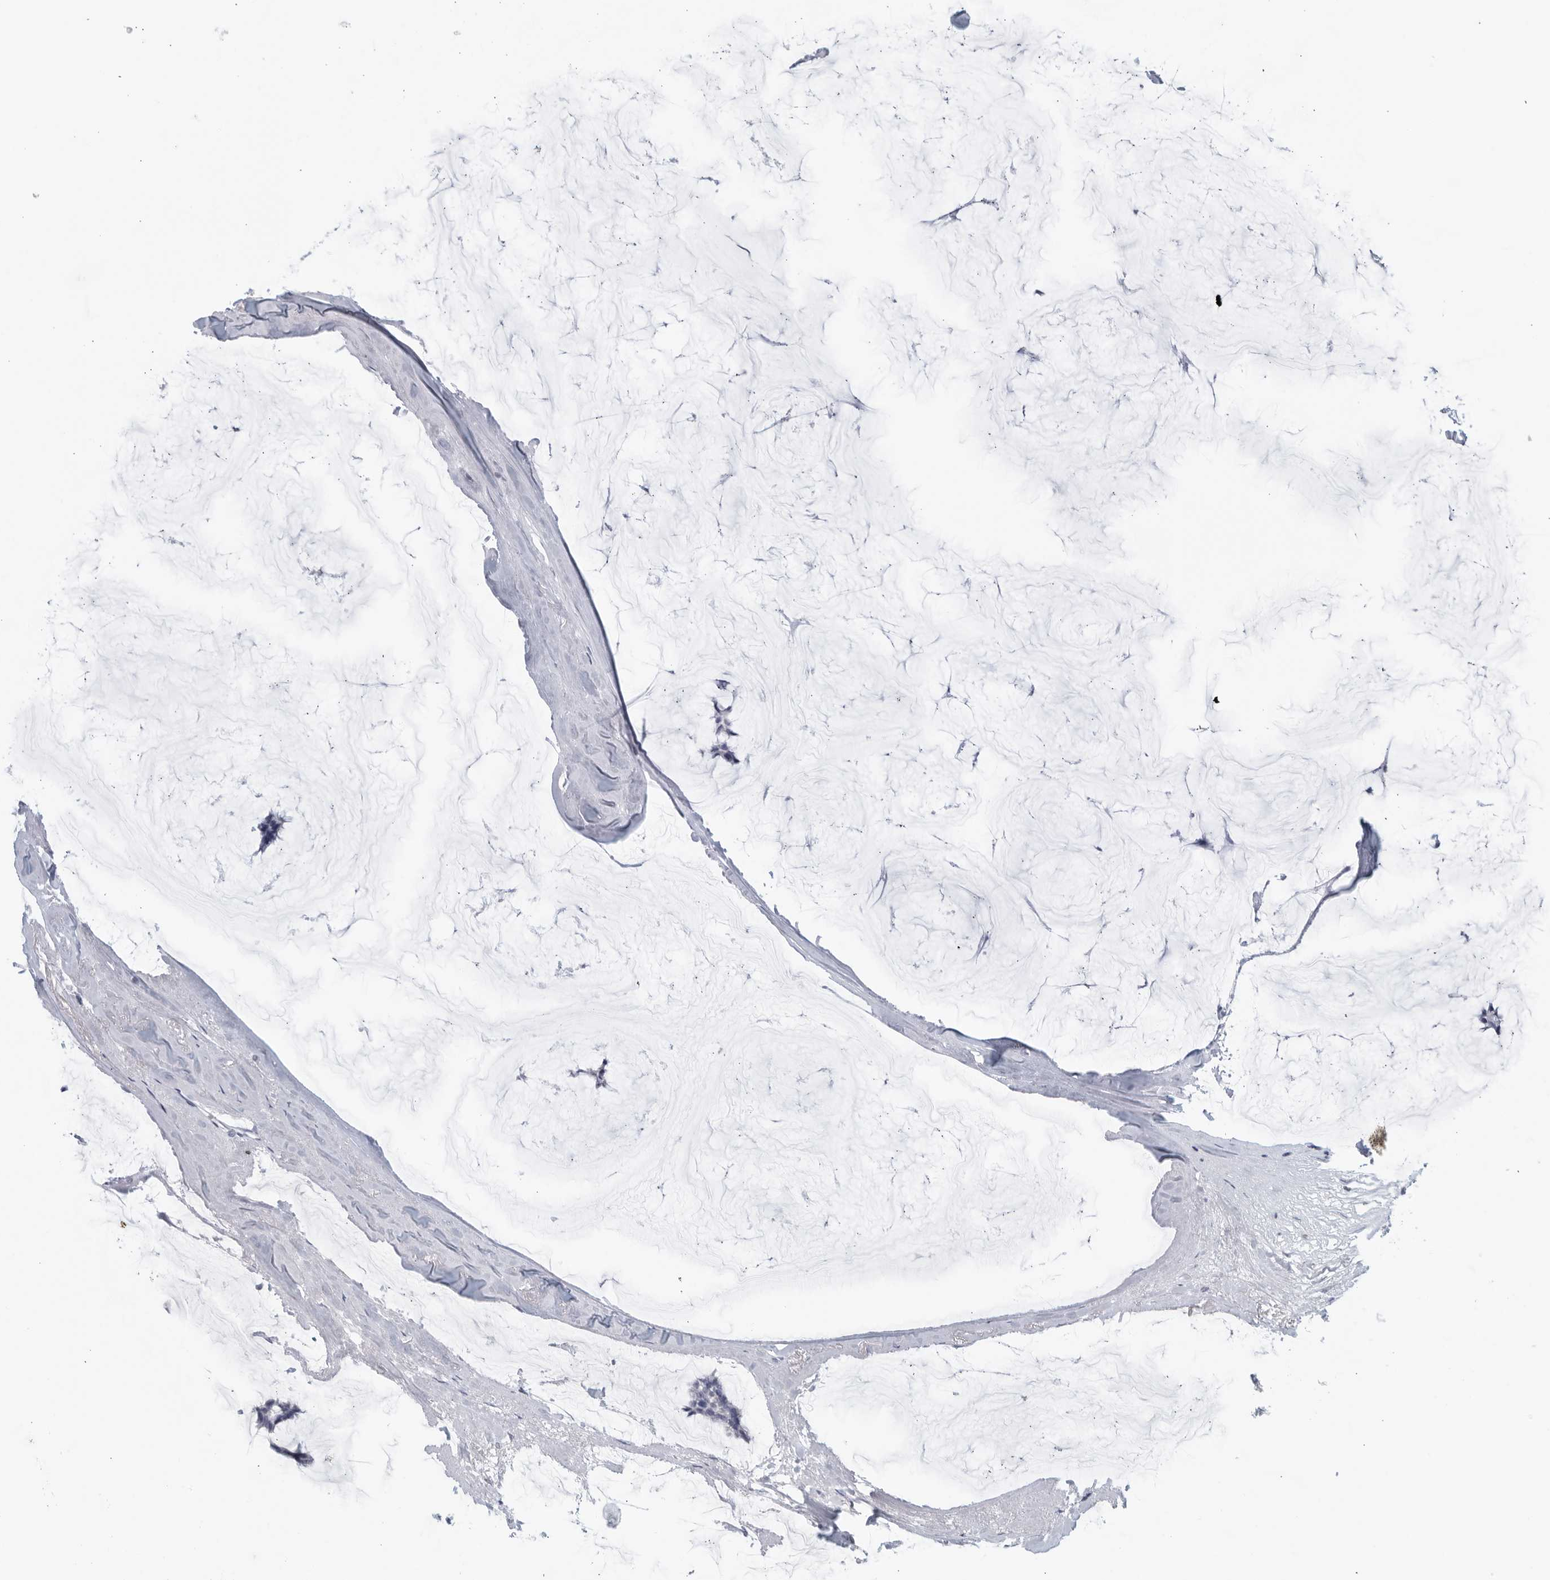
{"staining": {"intensity": "negative", "quantity": "none", "location": "none"}, "tissue": "breast cancer", "cell_type": "Tumor cells", "image_type": "cancer", "snomed": [{"axis": "morphology", "description": "Duct carcinoma"}, {"axis": "topography", "description": "Breast"}], "caption": "This is a image of immunohistochemistry staining of breast cancer, which shows no staining in tumor cells. Nuclei are stained in blue.", "gene": "MATN1", "patient": {"sex": "female", "age": 93}}